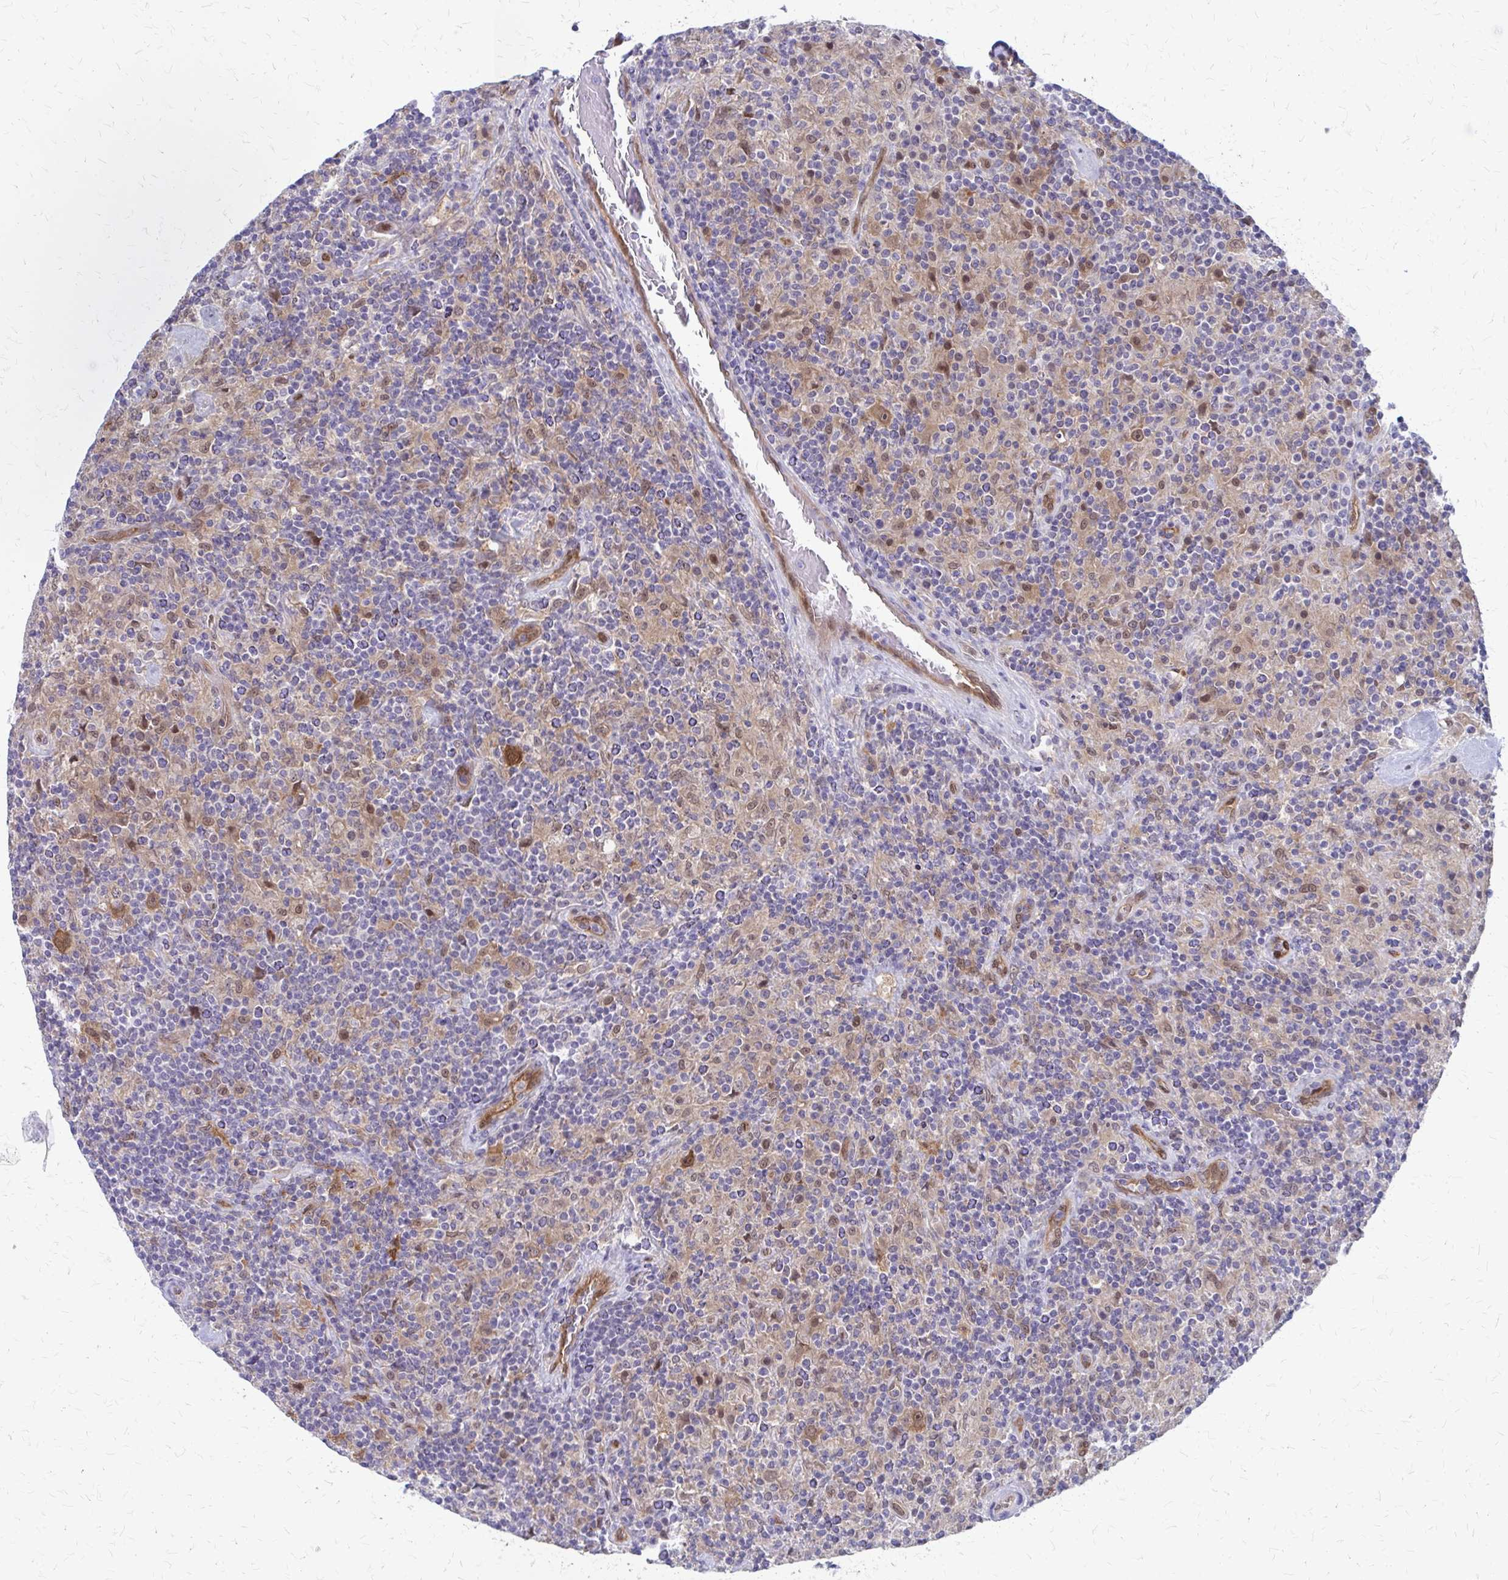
{"staining": {"intensity": "negative", "quantity": "none", "location": "none"}, "tissue": "lymphoma", "cell_type": "Tumor cells", "image_type": "cancer", "snomed": [{"axis": "morphology", "description": "Hodgkin's disease, NOS"}, {"axis": "topography", "description": "Lymph node"}], "caption": "DAB immunohistochemical staining of Hodgkin's disease reveals no significant staining in tumor cells.", "gene": "CLIC2", "patient": {"sex": "male", "age": 70}}